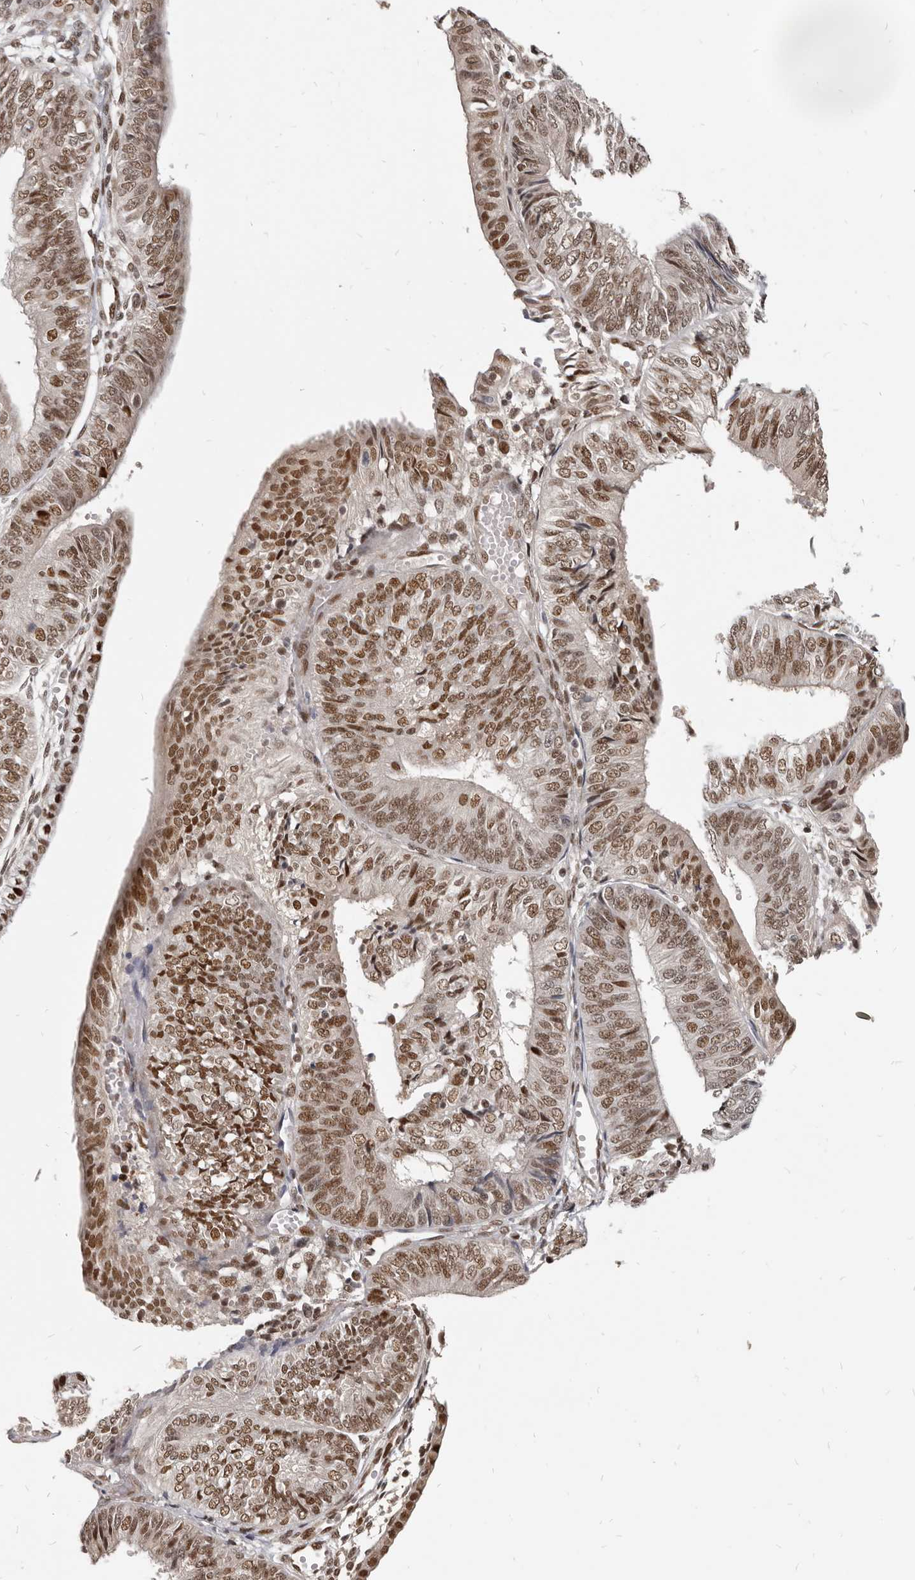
{"staining": {"intensity": "moderate", "quantity": ">75%", "location": "nuclear"}, "tissue": "endometrial cancer", "cell_type": "Tumor cells", "image_type": "cancer", "snomed": [{"axis": "morphology", "description": "Adenocarcinoma, NOS"}, {"axis": "topography", "description": "Endometrium"}], "caption": "Protein positivity by IHC demonstrates moderate nuclear positivity in about >75% of tumor cells in endometrial adenocarcinoma.", "gene": "ATF5", "patient": {"sex": "female", "age": 58}}